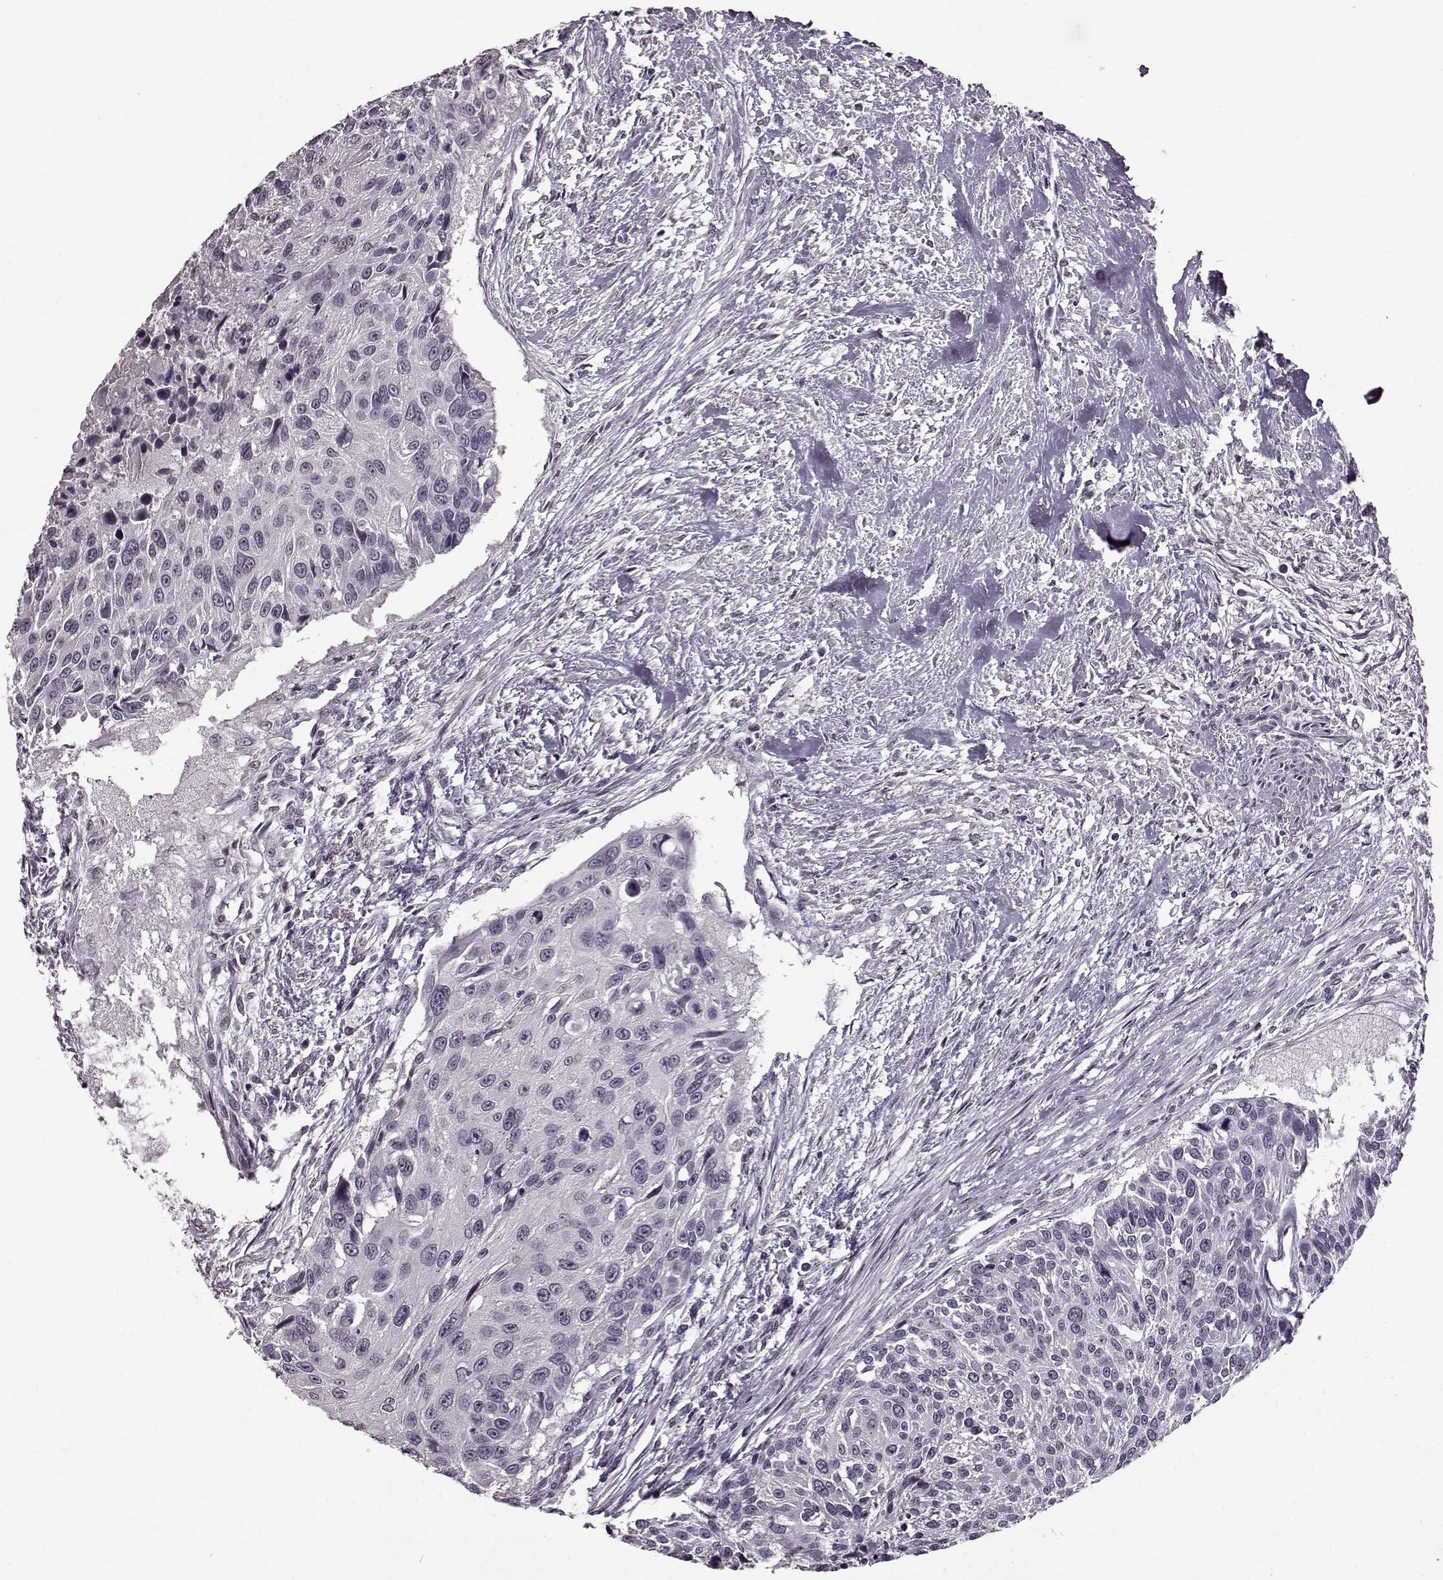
{"staining": {"intensity": "negative", "quantity": "none", "location": "none"}, "tissue": "urothelial cancer", "cell_type": "Tumor cells", "image_type": "cancer", "snomed": [{"axis": "morphology", "description": "Urothelial carcinoma, NOS"}, {"axis": "topography", "description": "Urinary bladder"}], "caption": "There is no significant staining in tumor cells of urothelial cancer.", "gene": "STX1B", "patient": {"sex": "male", "age": 55}}